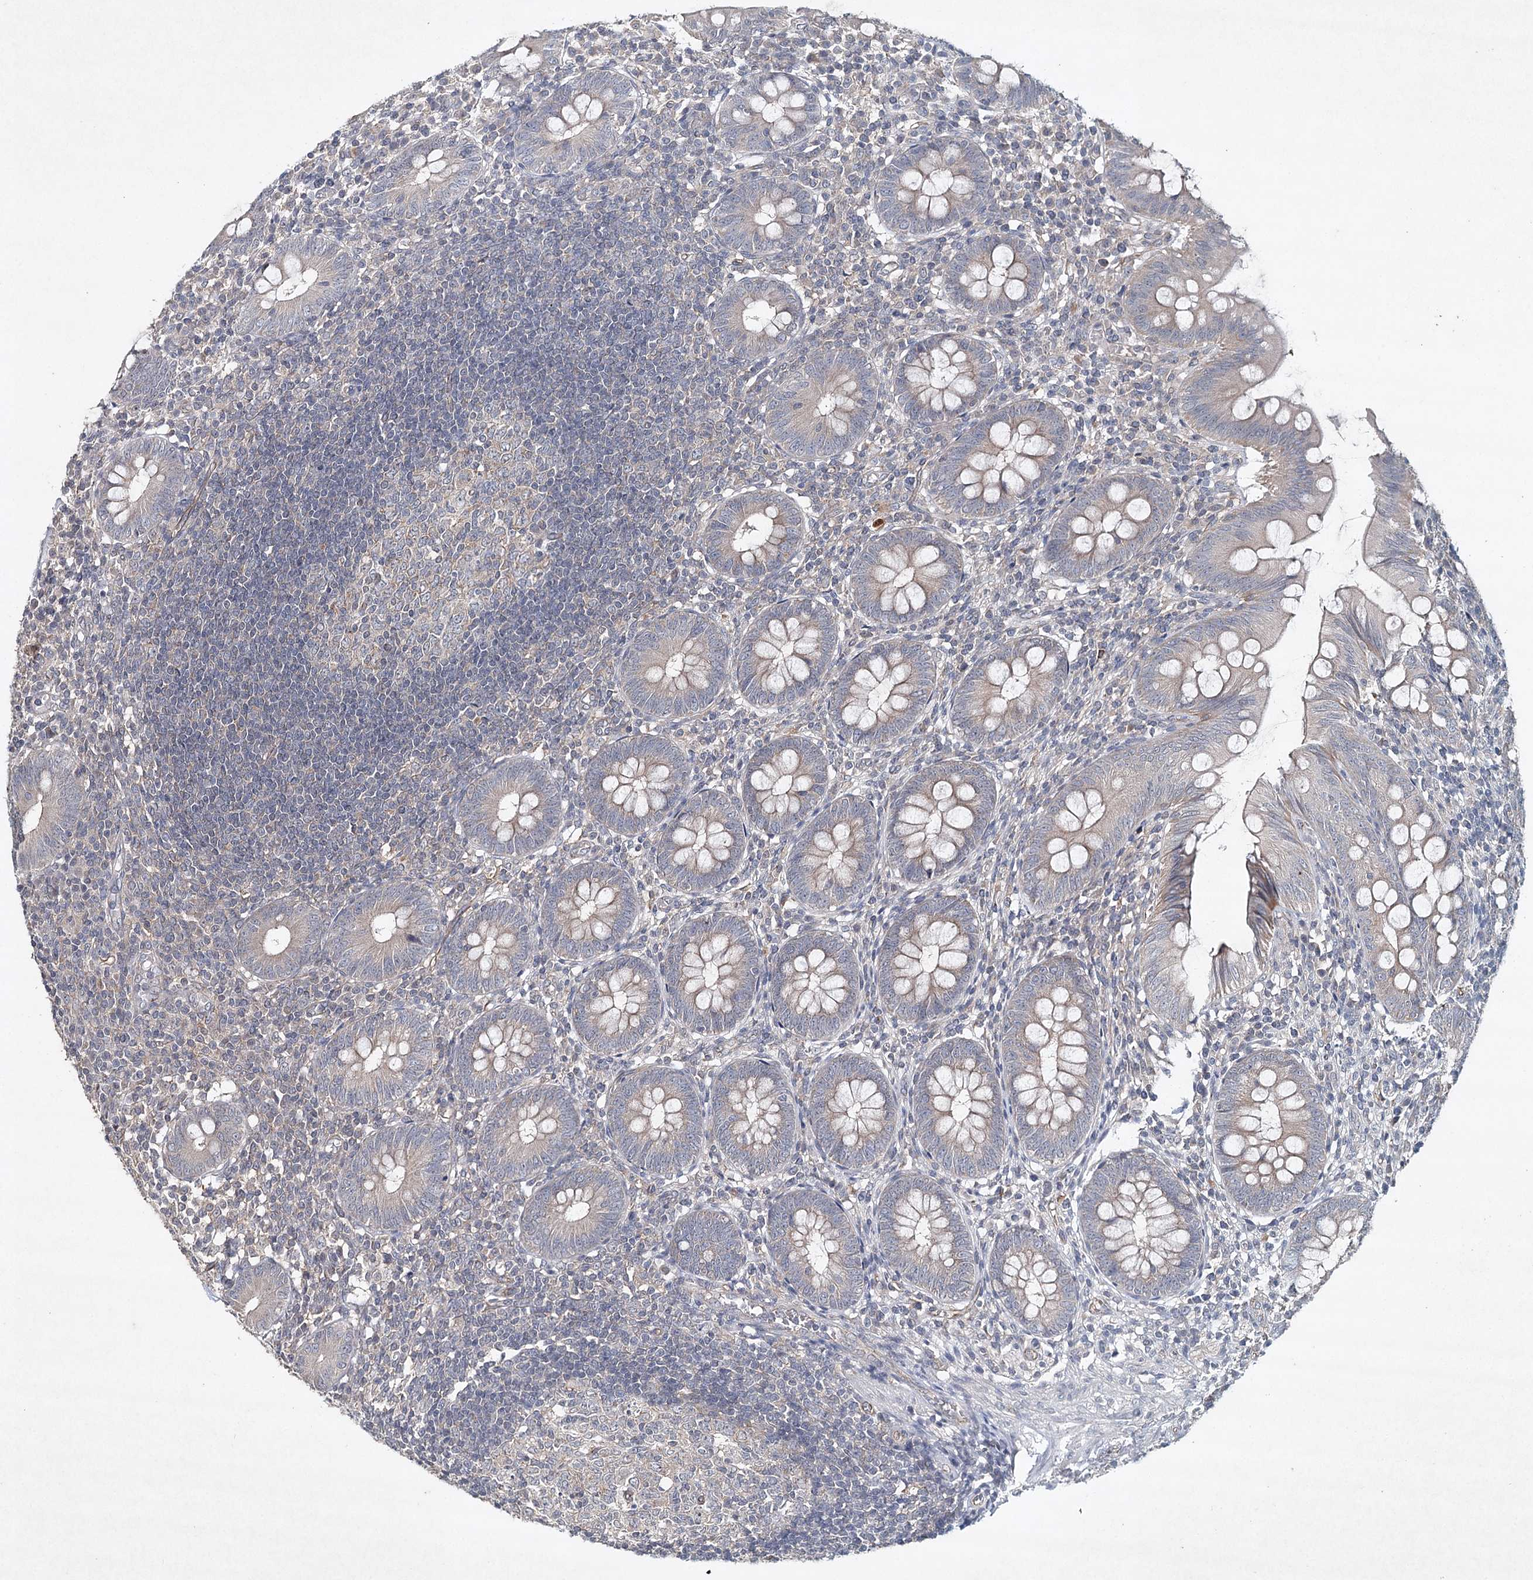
{"staining": {"intensity": "moderate", "quantity": "25%-75%", "location": "cytoplasmic/membranous"}, "tissue": "appendix", "cell_type": "Glandular cells", "image_type": "normal", "snomed": [{"axis": "morphology", "description": "Normal tissue, NOS"}, {"axis": "topography", "description": "Appendix"}], "caption": "Protein expression analysis of normal human appendix reveals moderate cytoplasmic/membranous staining in approximately 25%-75% of glandular cells. The protein is shown in brown color, while the nuclei are stained blue.", "gene": "SYNPO", "patient": {"sex": "male", "age": 14}}